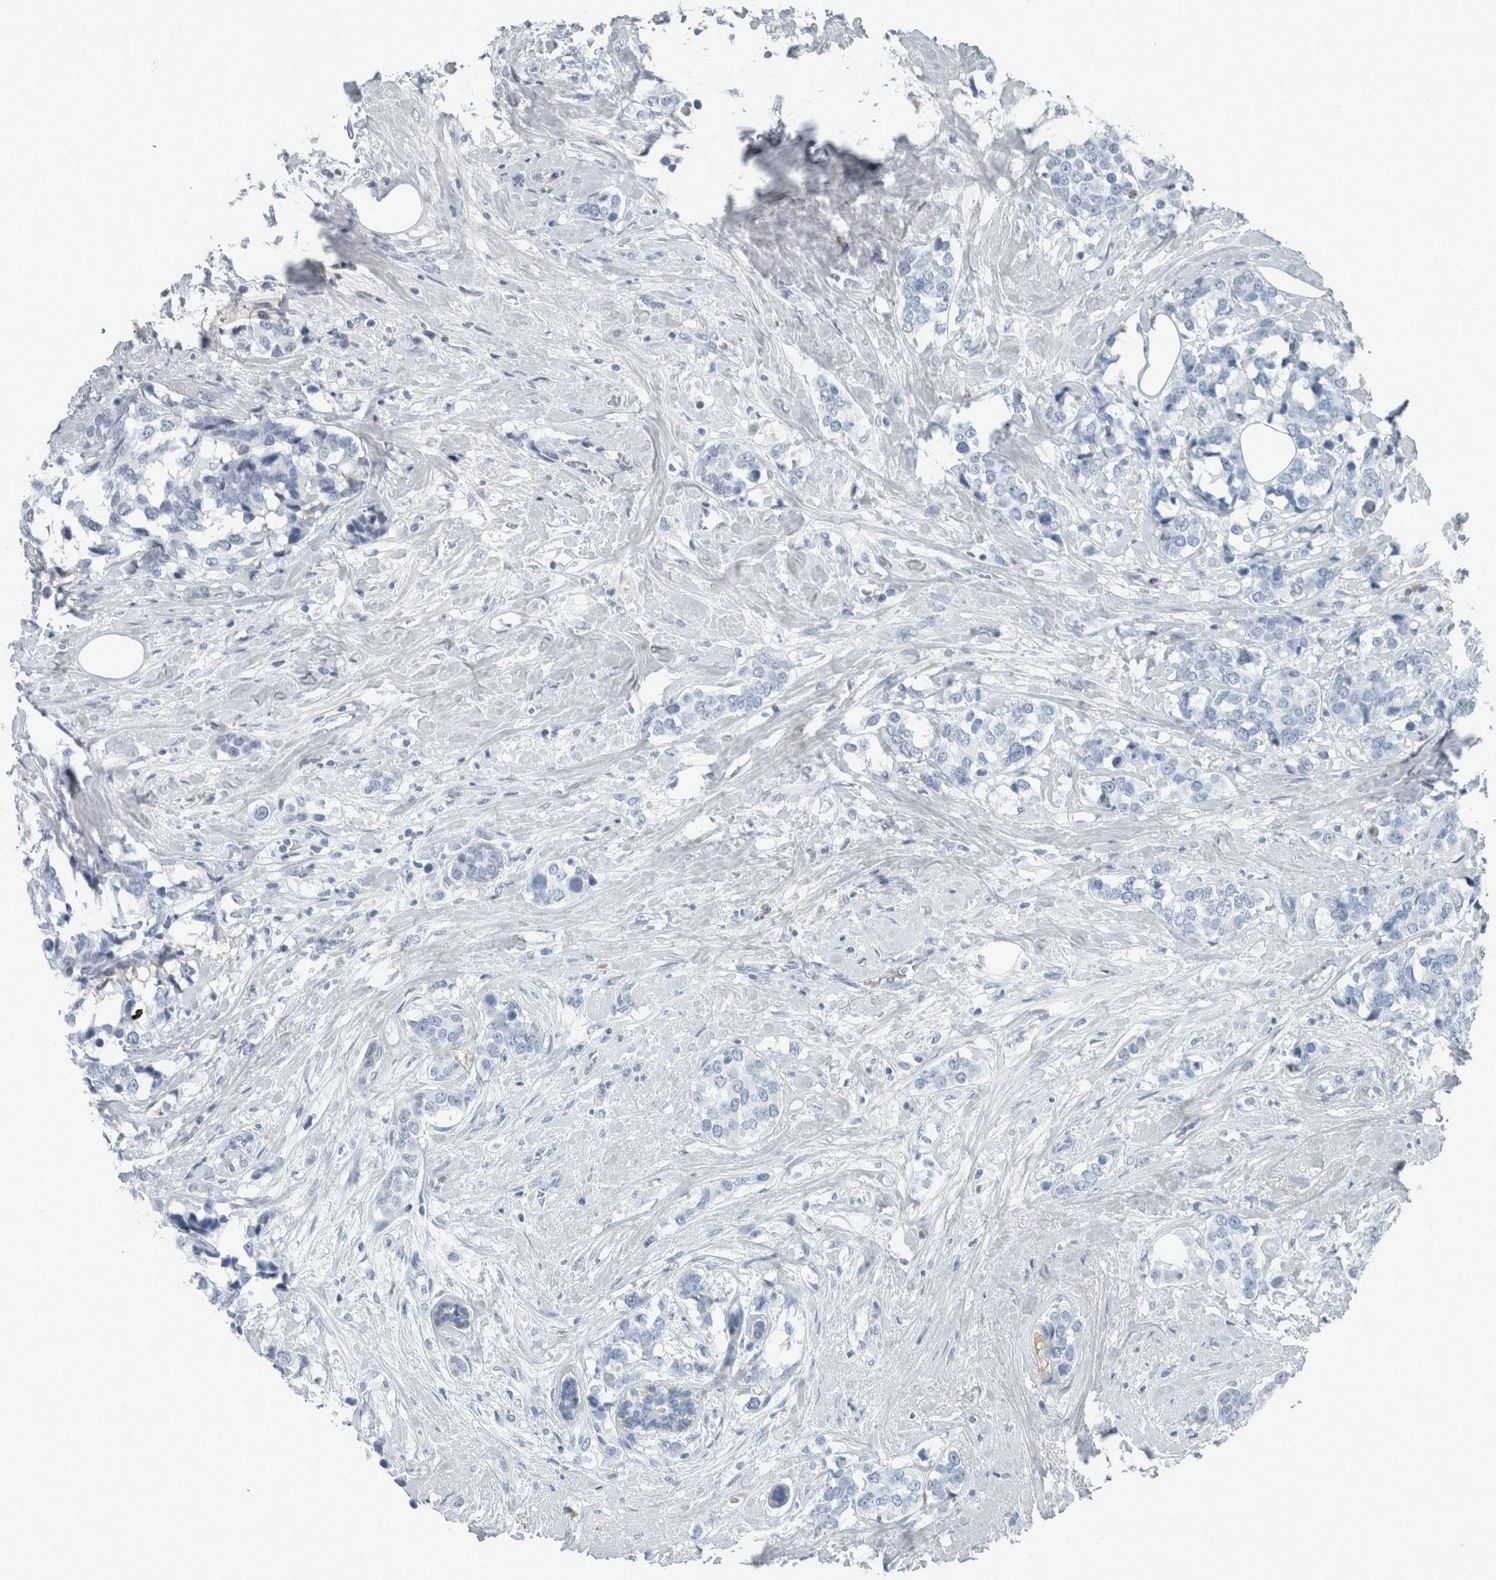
{"staining": {"intensity": "negative", "quantity": "none", "location": "none"}, "tissue": "breast cancer", "cell_type": "Tumor cells", "image_type": "cancer", "snomed": [{"axis": "morphology", "description": "Lobular carcinoma"}, {"axis": "topography", "description": "Breast"}], "caption": "DAB (3,3'-diaminobenzidine) immunohistochemical staining of human breast cancer (lobular carcinoma) shows no significant expression in tumor cells.", "gene": "CHL1", "patient": {"sex": "female", "age": 59}}